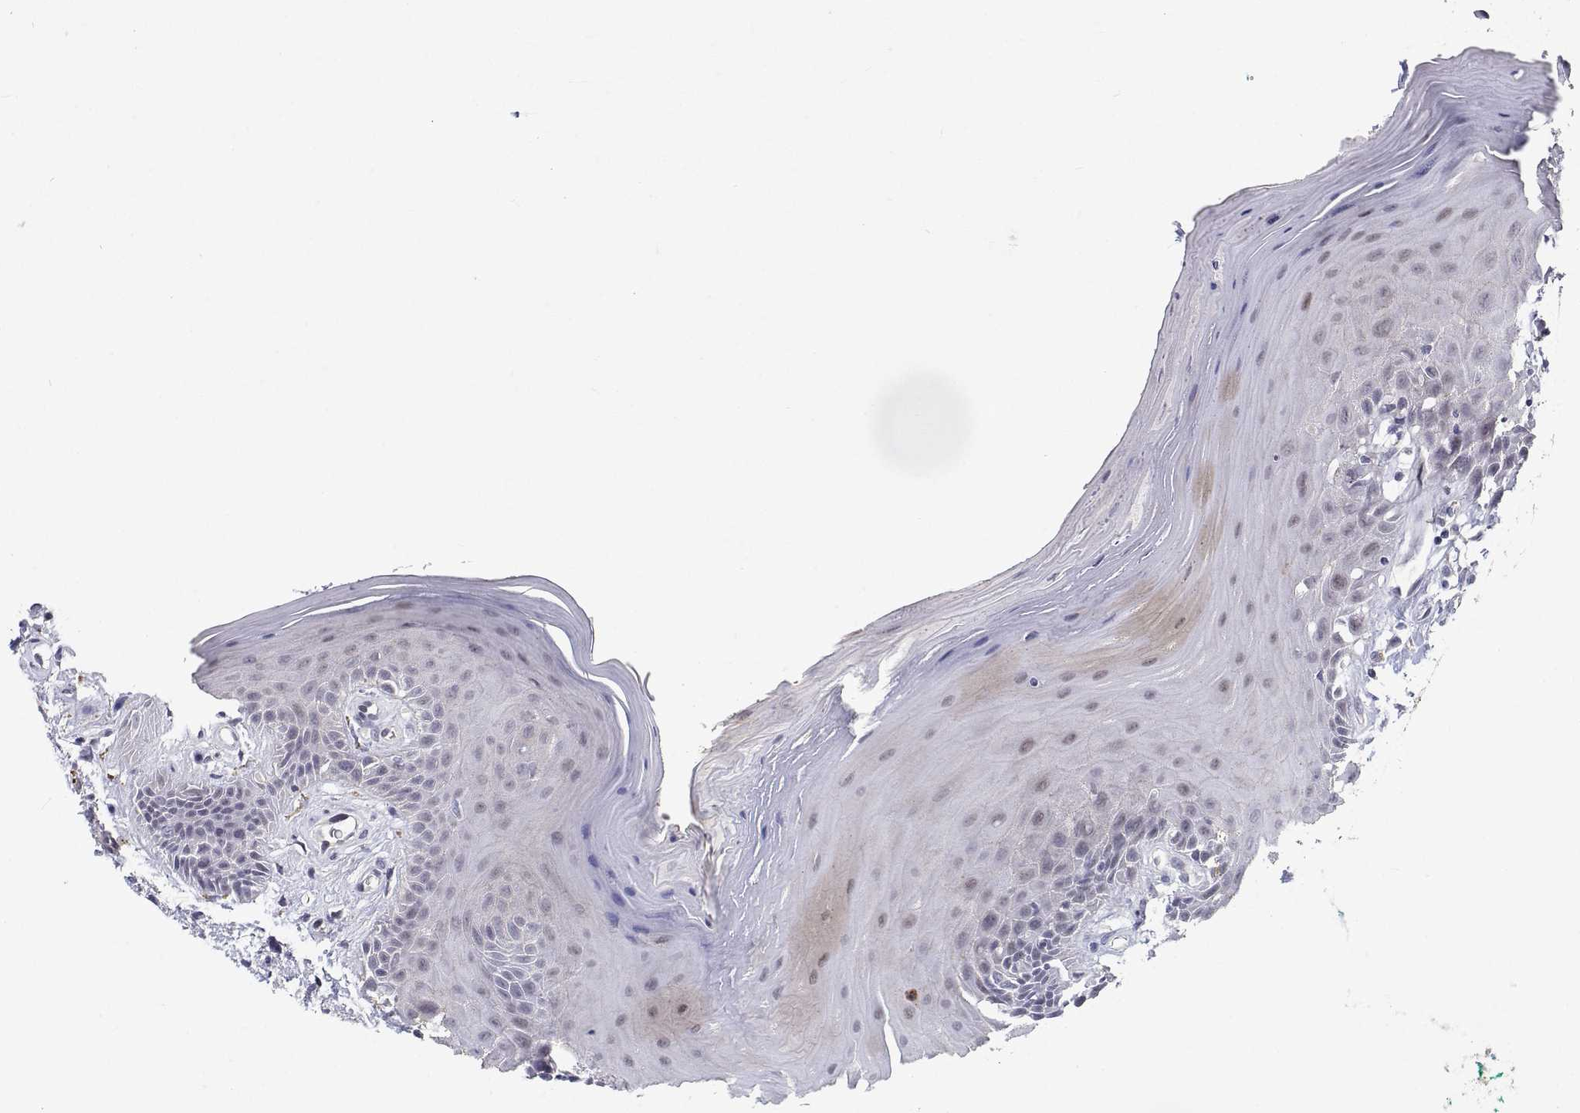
{"staining": {"intensity": "negative", "quantity": "none", "location": "none"}, "tissue": "oral mucosa", "cell_type": "Squamous epithelial cells", "image_type": "normal", "snomed": [{"axis": "morphology", "description": "Normal tissue, NOS"}, {"axis": "morphology", "description": "Normal morphology"}, {"axis": "topography", "description": "Oral tissue"}], "caption": "Immunohistochemistry (IHC) photomicrograph of unremarkable oral mucosa: oral mucosa stained with DAB (3,3'-diaminobenzidine) reveals no significant protein staining in squamous epithelial cells.", "gene": "RBPJL", "patient": {"sex": "female", "age": 76}}